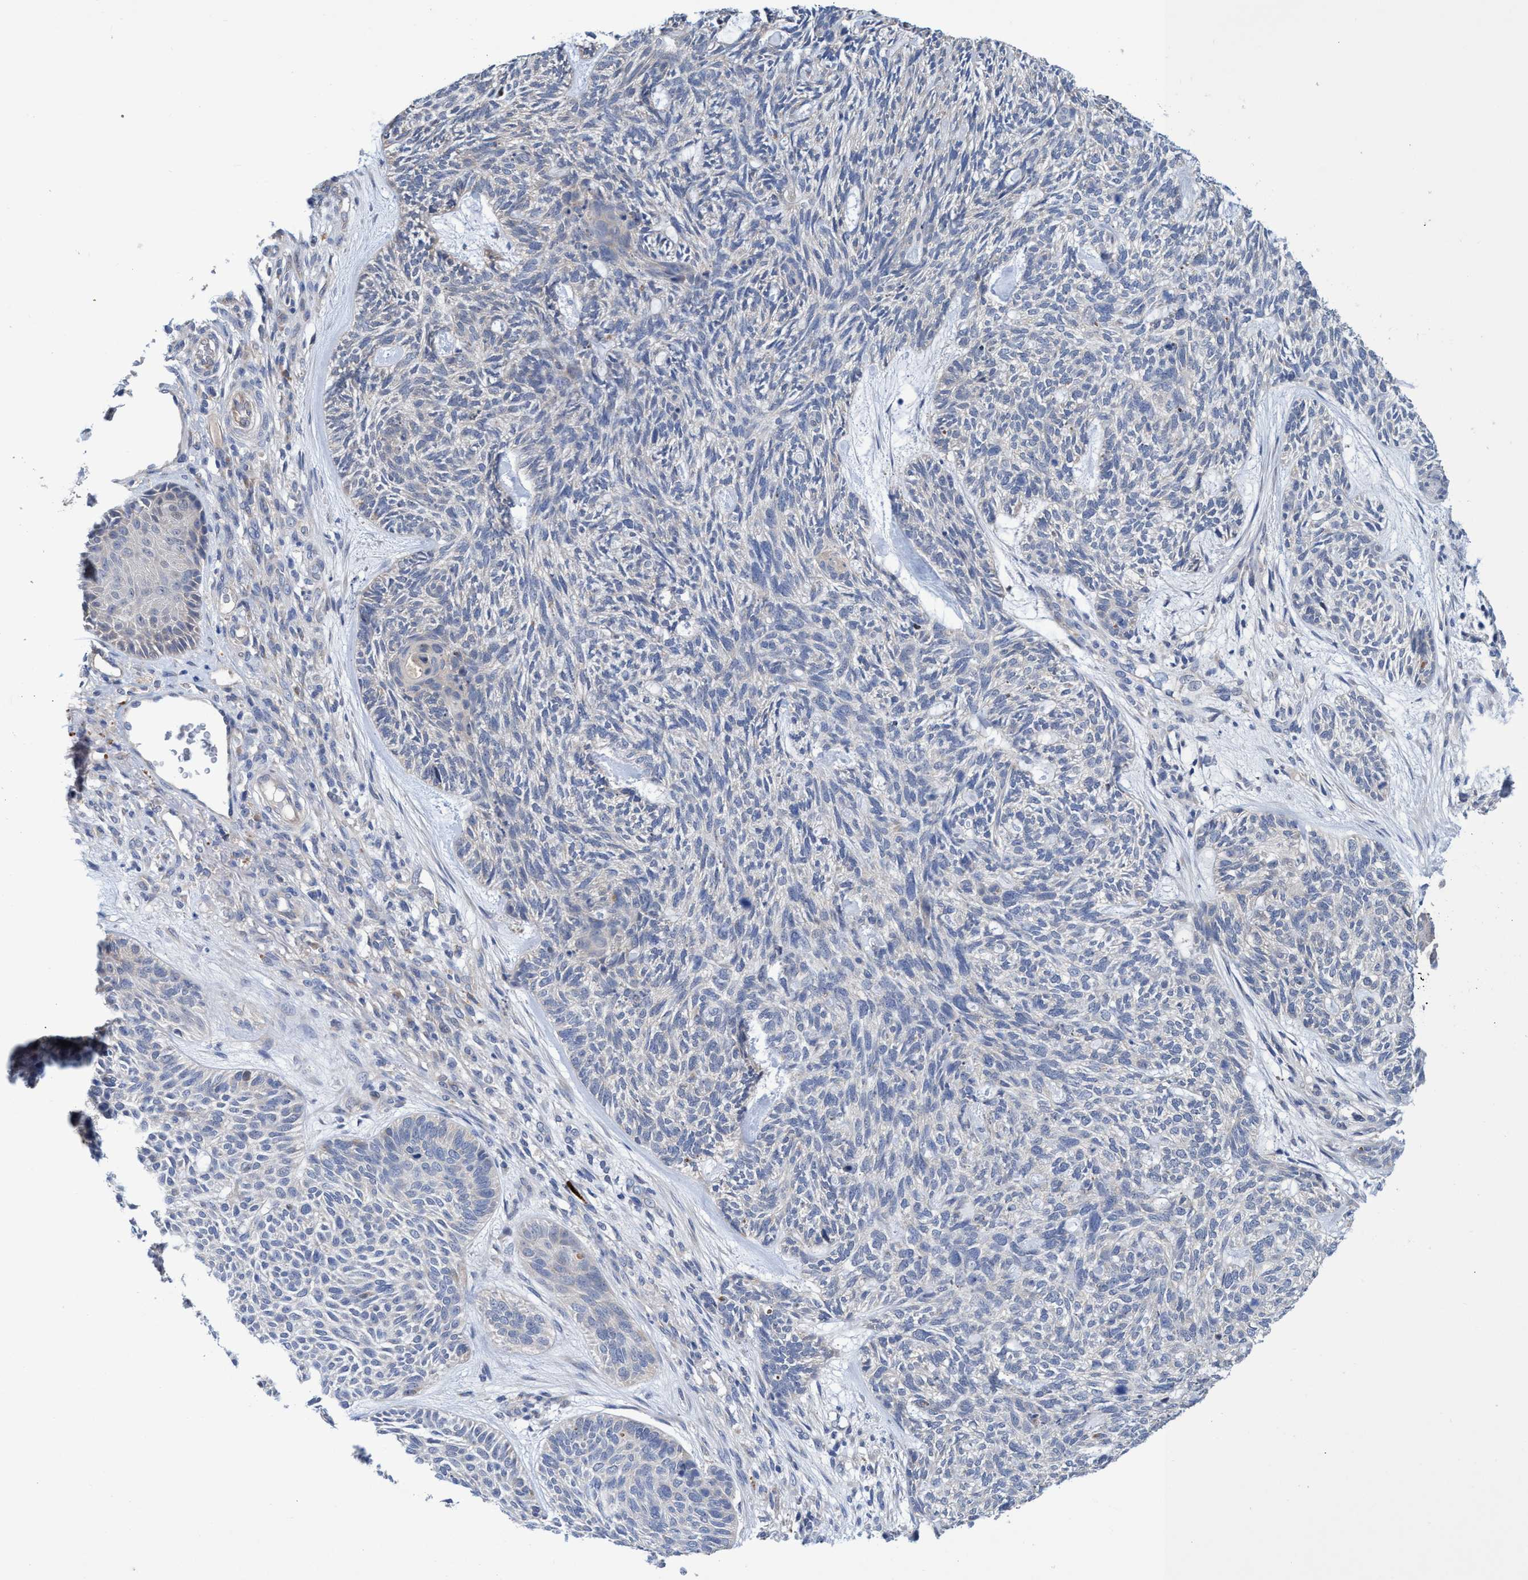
{"staining": {"intensity": "negative", "quantity": "none", "location": "none"}, "tissue": "skin cancer", "cell_type": "Tumor cells", "image_type": "cancer", "snomed": [{"axis": "morphology", "description": "Basal cell carcinoma"}, {"axis": "topography", "description": "Skin"}], "caption": "Immunohistochemical staining of skin basal cell carcinoma shows no significant expression in tumor cells.", "gene": "SVEP1", "patient": {"sex": "male", "age": 55}}